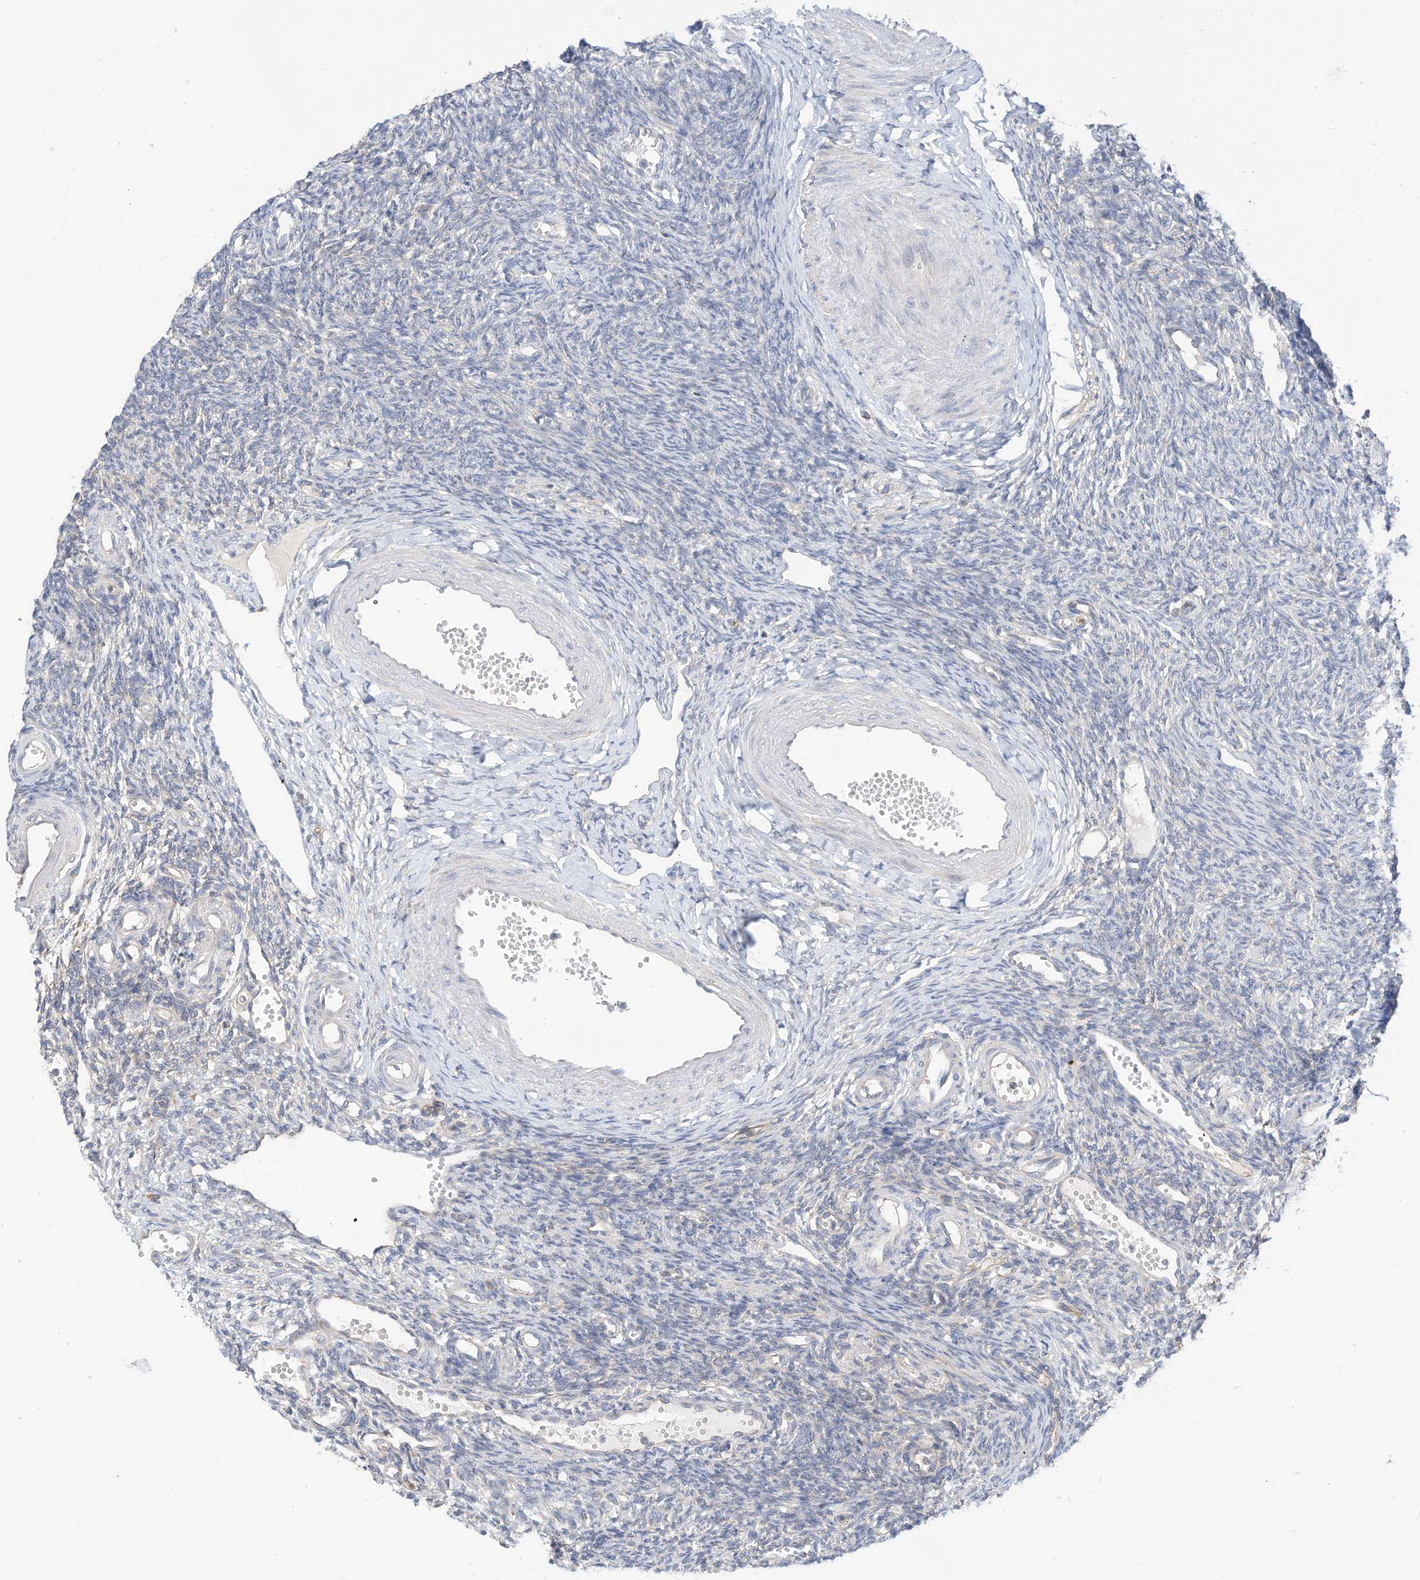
{"staining": {"intensity": "moderate", "quantity": ">75%", "location": "cytoplasmic/membranous"}, "tissue": "ovary", "cell_type": "Follicle cells", "image_type": "normal", "snomed": [{"axis": "morphology", "description": "Normal tissue, NOS"}, {"axis": "morphology", "description": "Cyst, NOS"}, {"axis": "topography", "description": "Ovary"}], "caption": "Ovary stained with immunohistochemistry (IHC) shows moderate cytoplasmic/membranous staining in approximately >75% of follicle cells. The staining was performed using DAB (3,3'-diaminobenzidine), with brown indicating positive protein expression. Nuclei are stained blue with hematoxylin.", "gene": "RHOH", "patient": {"sex": "female", "age": 33}}